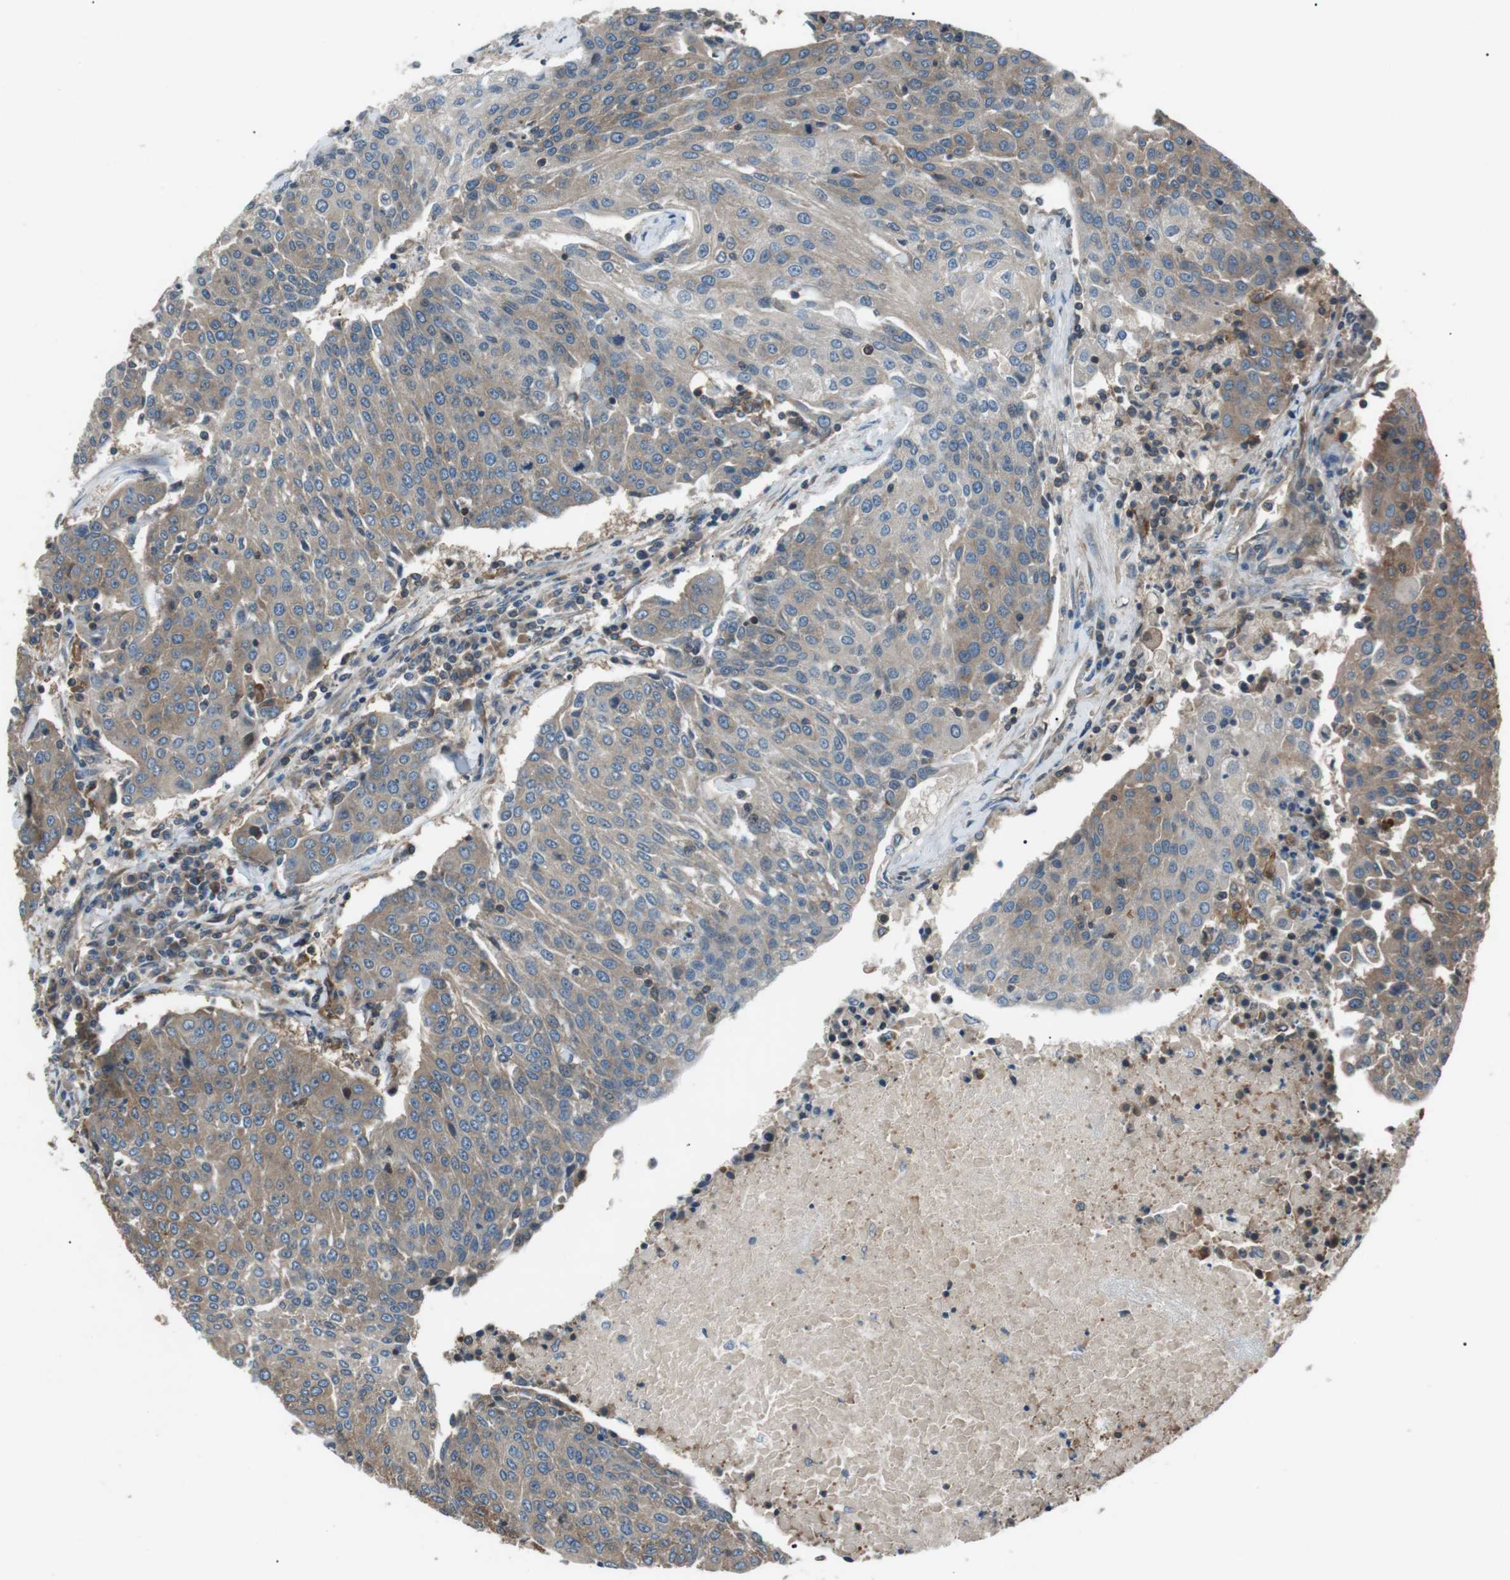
{"staining": {"intensity": "moderate", "quantity": "<25%", "location": "cytoplasmic/membranous"}, "tissue": "urothelial cancer", "cell_type": "Tumor cells", "image_type": "cancer", "snomed": [{"axis": "morphology", "description": "Urothelial carcinoma, High grade"}, {"axis": "topography", "description": "Urinary bladder"}], "caption": "Moderate cytoplasmic/membranous protein positivity is appreciated in approximately <25% of tumor cells in urothelial cancer.", "gene": "GPR161", "patient": {"sex": "female", "age": 85}}